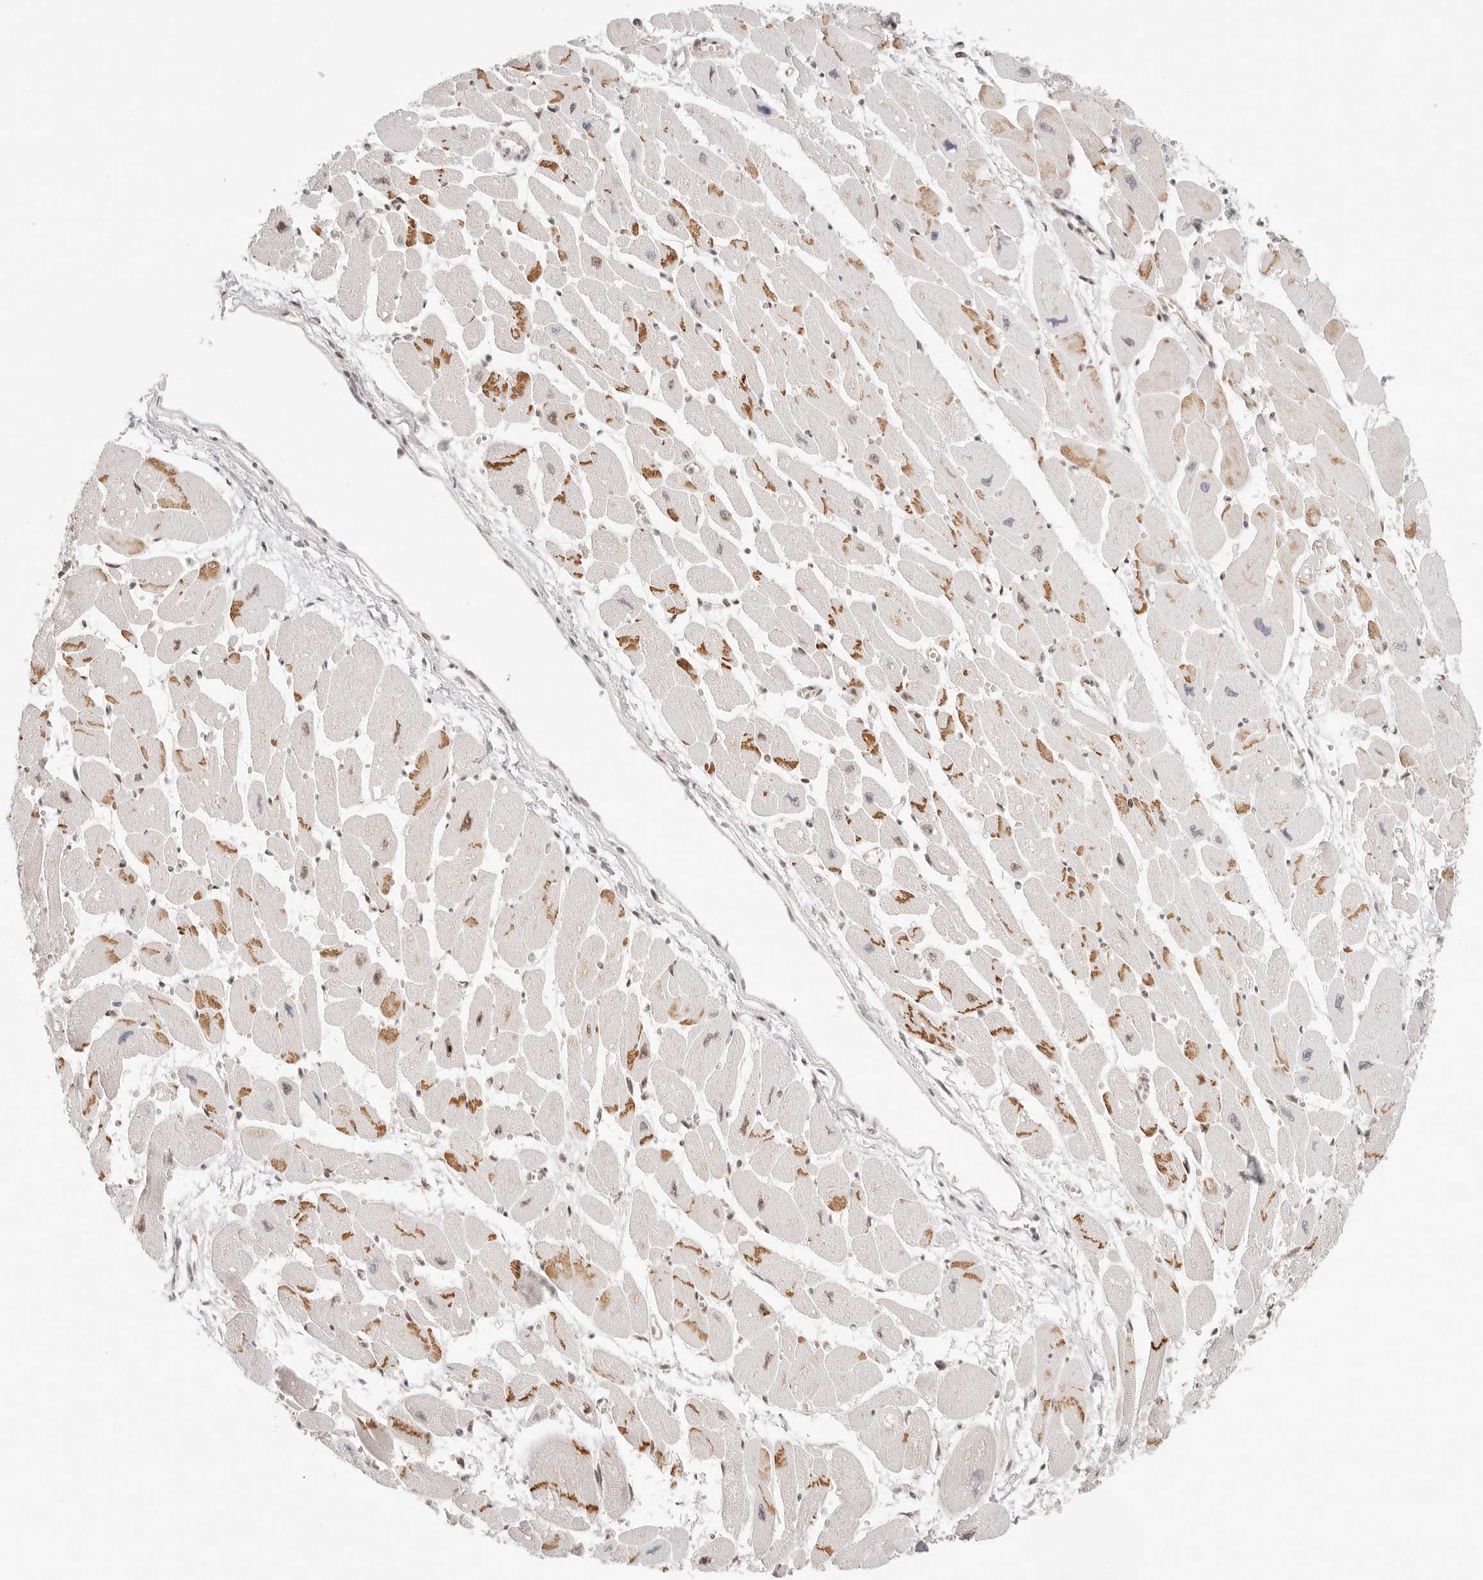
{"staining": {"intensity": "strong", "quantity": ">75%", "location": "cytoplasmic/membranous,nuclear"}, "tissue": "heart muscle", "cell_type": "Cardiomyocytes", "image_type": "normal", "snomed": [{"axis": "morphology", "description": "Normal tissue, NOS"}, {"axis": "topography", "description": "Heart"}], "caption": "Brown immunohistochemical staining in unremarkable heart muscle displays strong cytoplasmic/membranous,nuclear staining in approximately >75% of cardiomyocytes. (Stains: DAB in brown, nuclei in blue, Microscopy: brightfield microscopy at high magnification).", "gene": "HOXC5", "patient": {"sex": "female", "age": 54}}